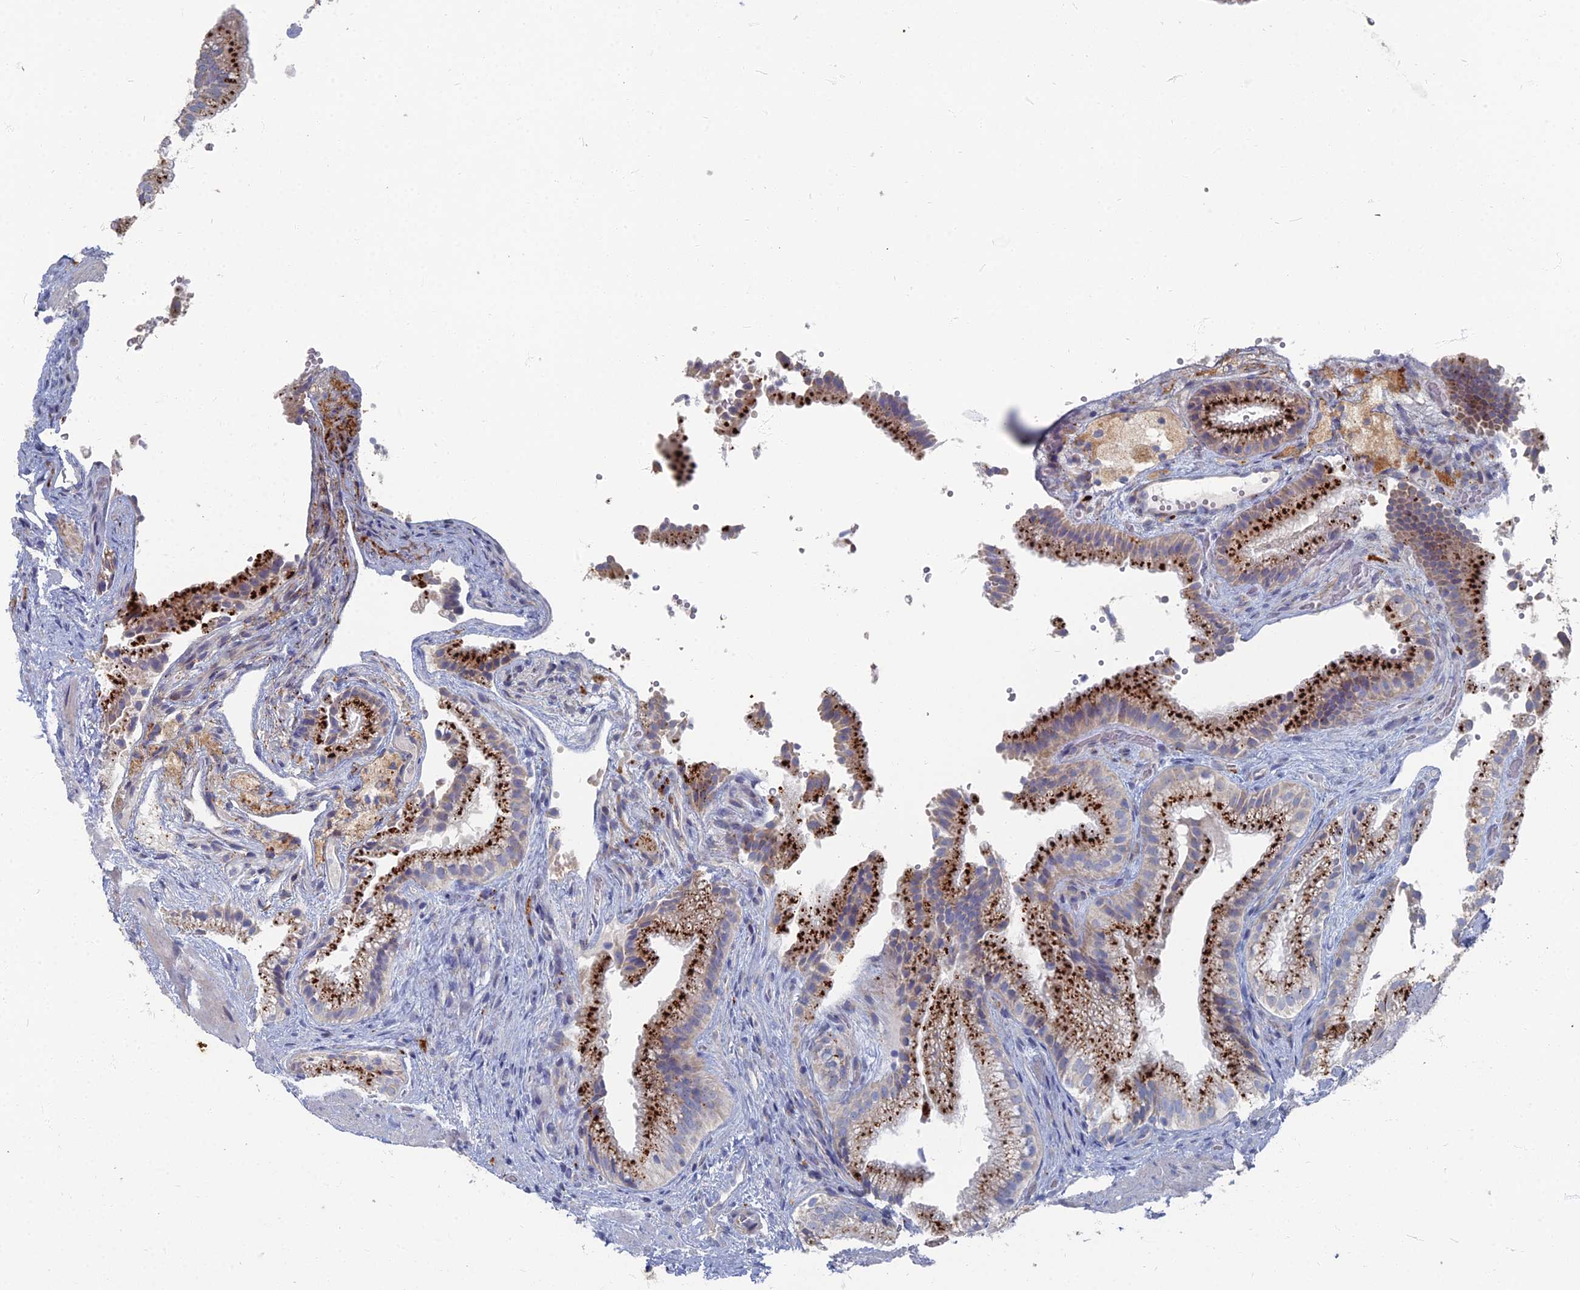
{"staining": {"intensity": "strong", "quantity": ">75%", "location": "cytoplasmic/membranous"}, "tissue": "gallbladder", "cell_type": "Glandular cells", "image_type": "normal", "snomed": [{"axis": "morphology", "description": "Normal tissue, NOS"}, {"axis": "morphology", "description": "Inflammation, NOS"}, {"axis": "topography", "description": "Gallbladder"}], "caption": "Immunohistochemistry (IHC) (DAB (3,3'-diaminobenzidine)) staining of unremarkable human gallbladder demonstrates strong cytoplasmic/membranous protein expression in about >75% of glandular cells.", "gene": "TMEM128", "patient": {"sex": "male", "age": 51}}